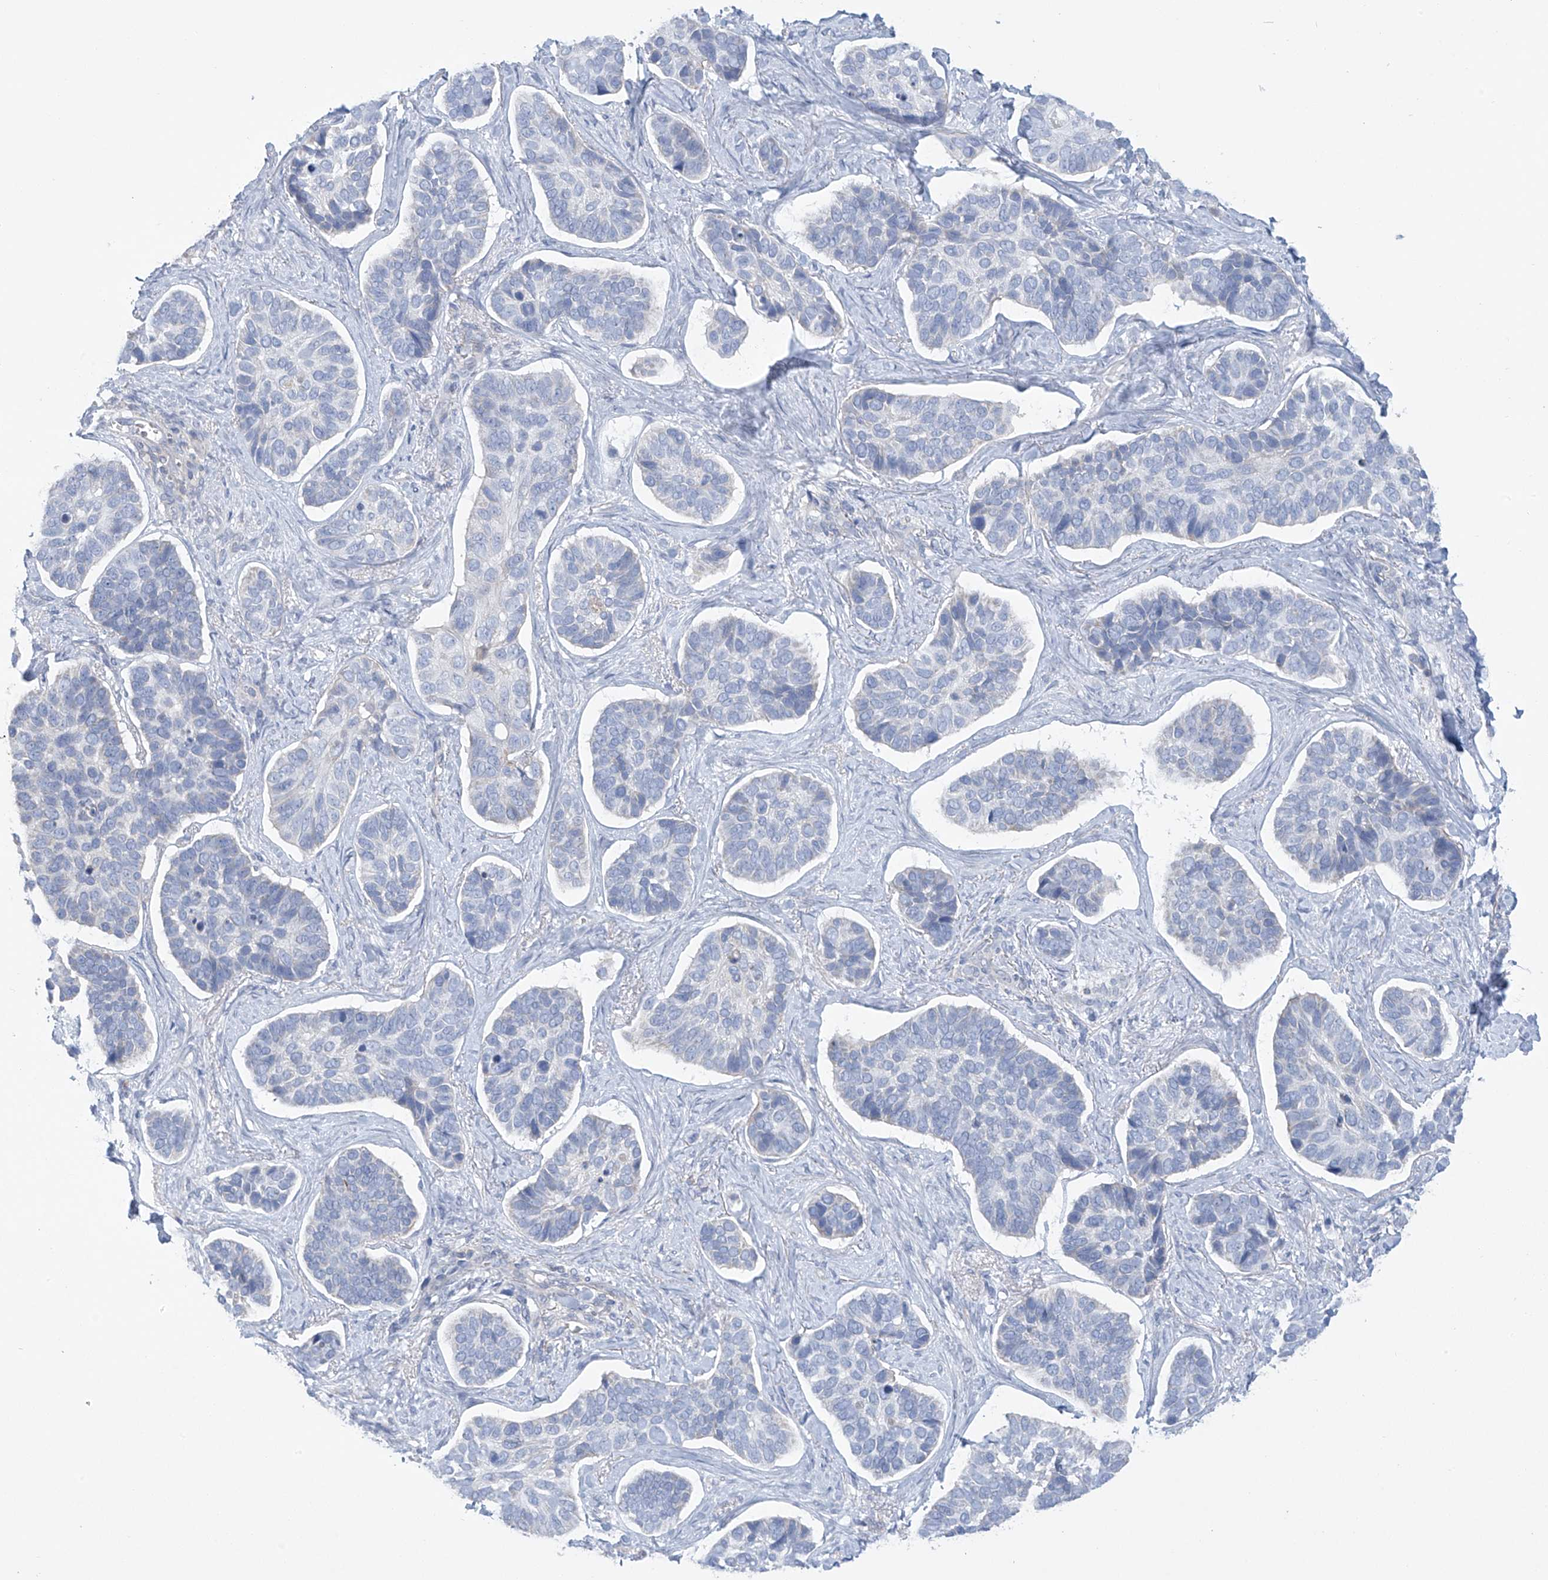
{"staining": {"intensity": "negative", "quantity": "none", "location": "none"}, "tissue": "skin cancer", "cell_type": "Tumor cells", "image_type": "cancer", "snomed": [{"axis": "morphology", "description": "Basal cell carcinoma"}, {"axis": "topography", "description": "Skin"}], "caption": "Human skin cancer stained for a protein using IHC shows no staining in tumor cells.", "gene": "SLCO4A1", "patient": {"sex": "male", "age": 62}}